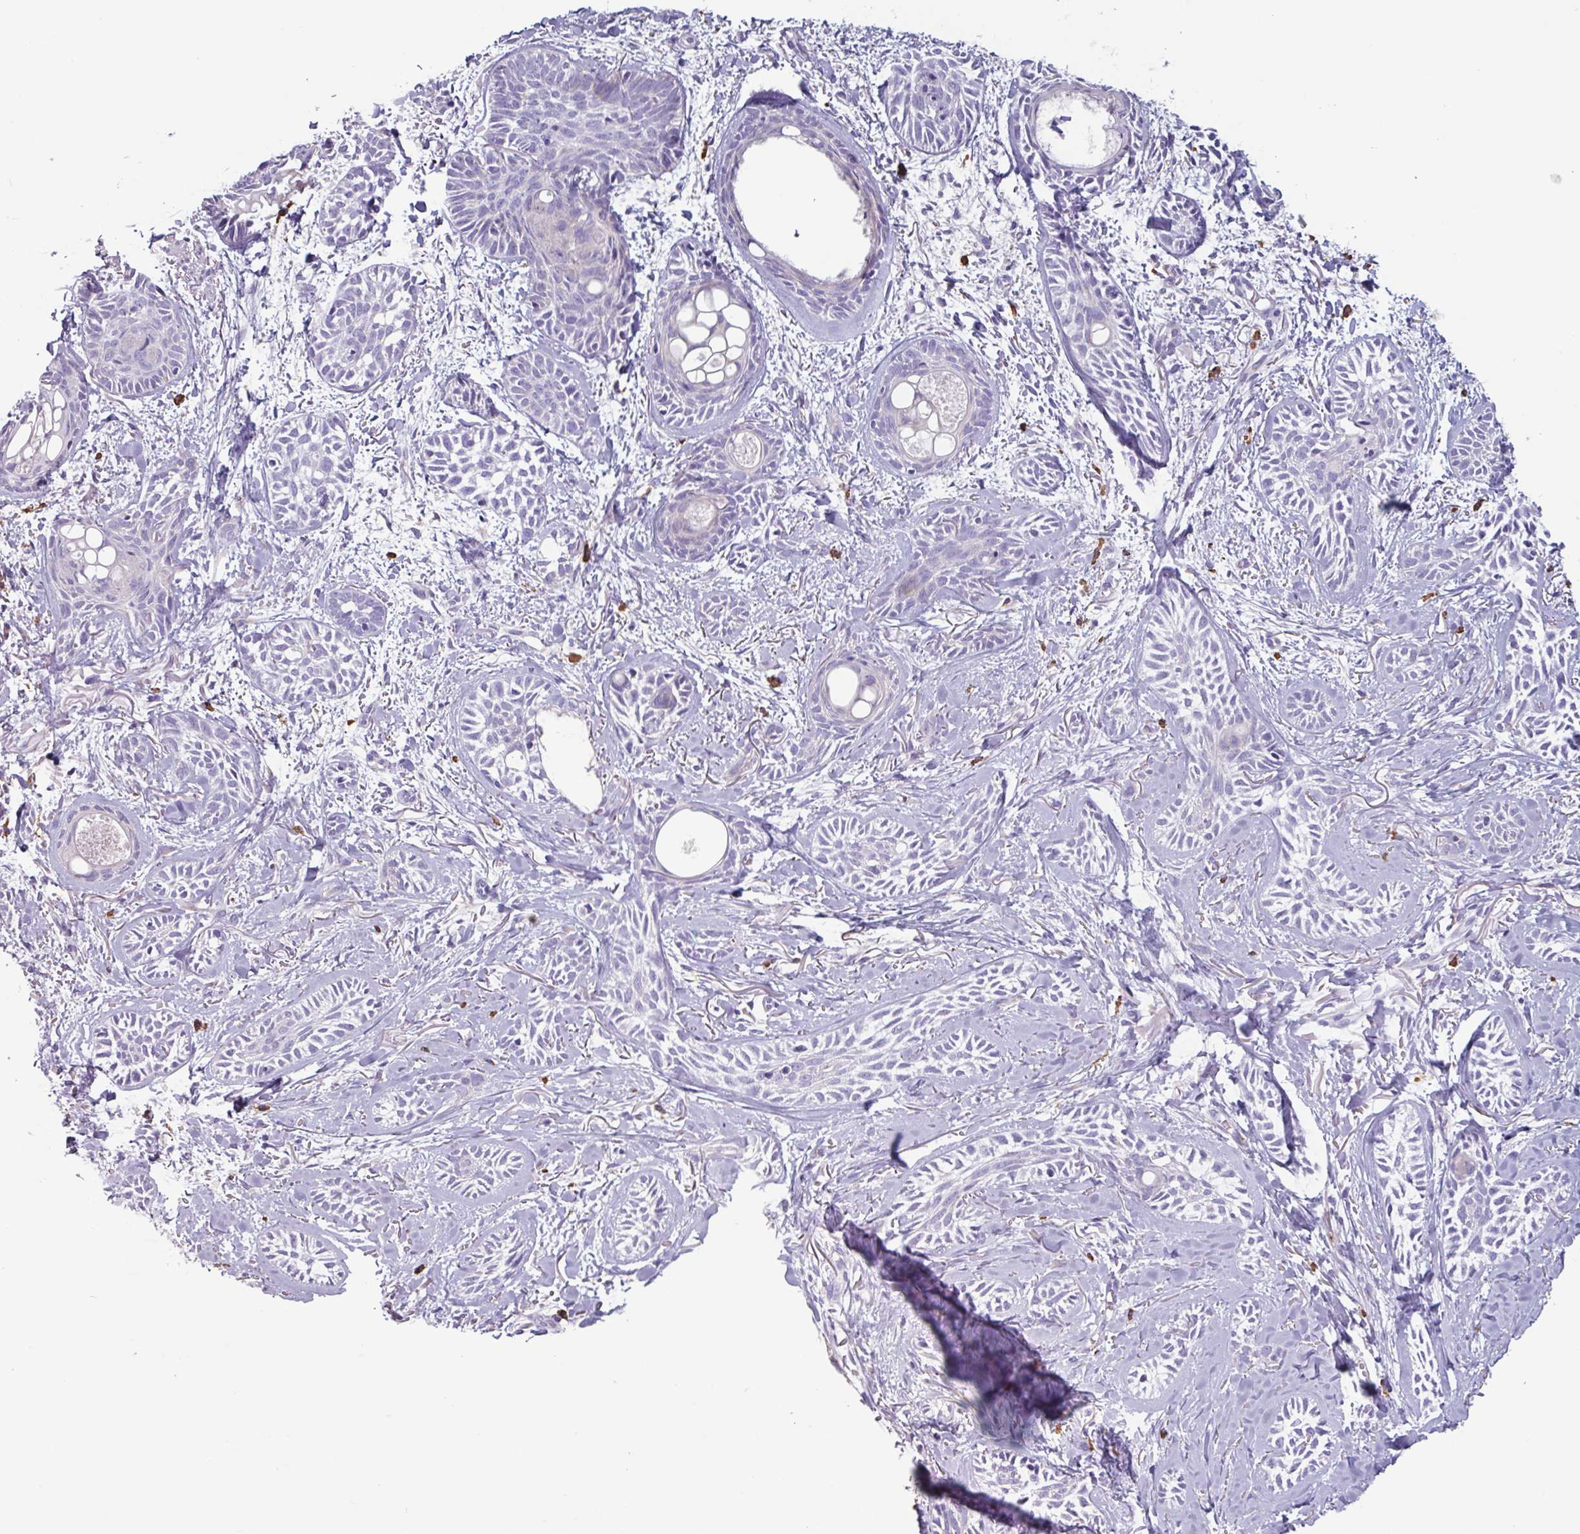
{"staining": {"intensity": "negative", "quantity": "none", "location": "none"}, "tissue": "skin cancer", "cell_type": "Tumor cells", "image_type": "cancer", "snomed": [{"axis": "morphology", "description": "Basal cell carcinoma"}, {"axis": "topography", "description": "Skin"}], "caption": "Protein analysis of basal cell carcinoma (skin) demonstrates no significant expression in tumor cells. (Stains: DAB immunohistochemistry with hematoxylin counter stain, Microscopy: brightfield microscopy at high magnification).", "gene": "ADGRE1", "patient": {"sex": "female", "age": 59}}